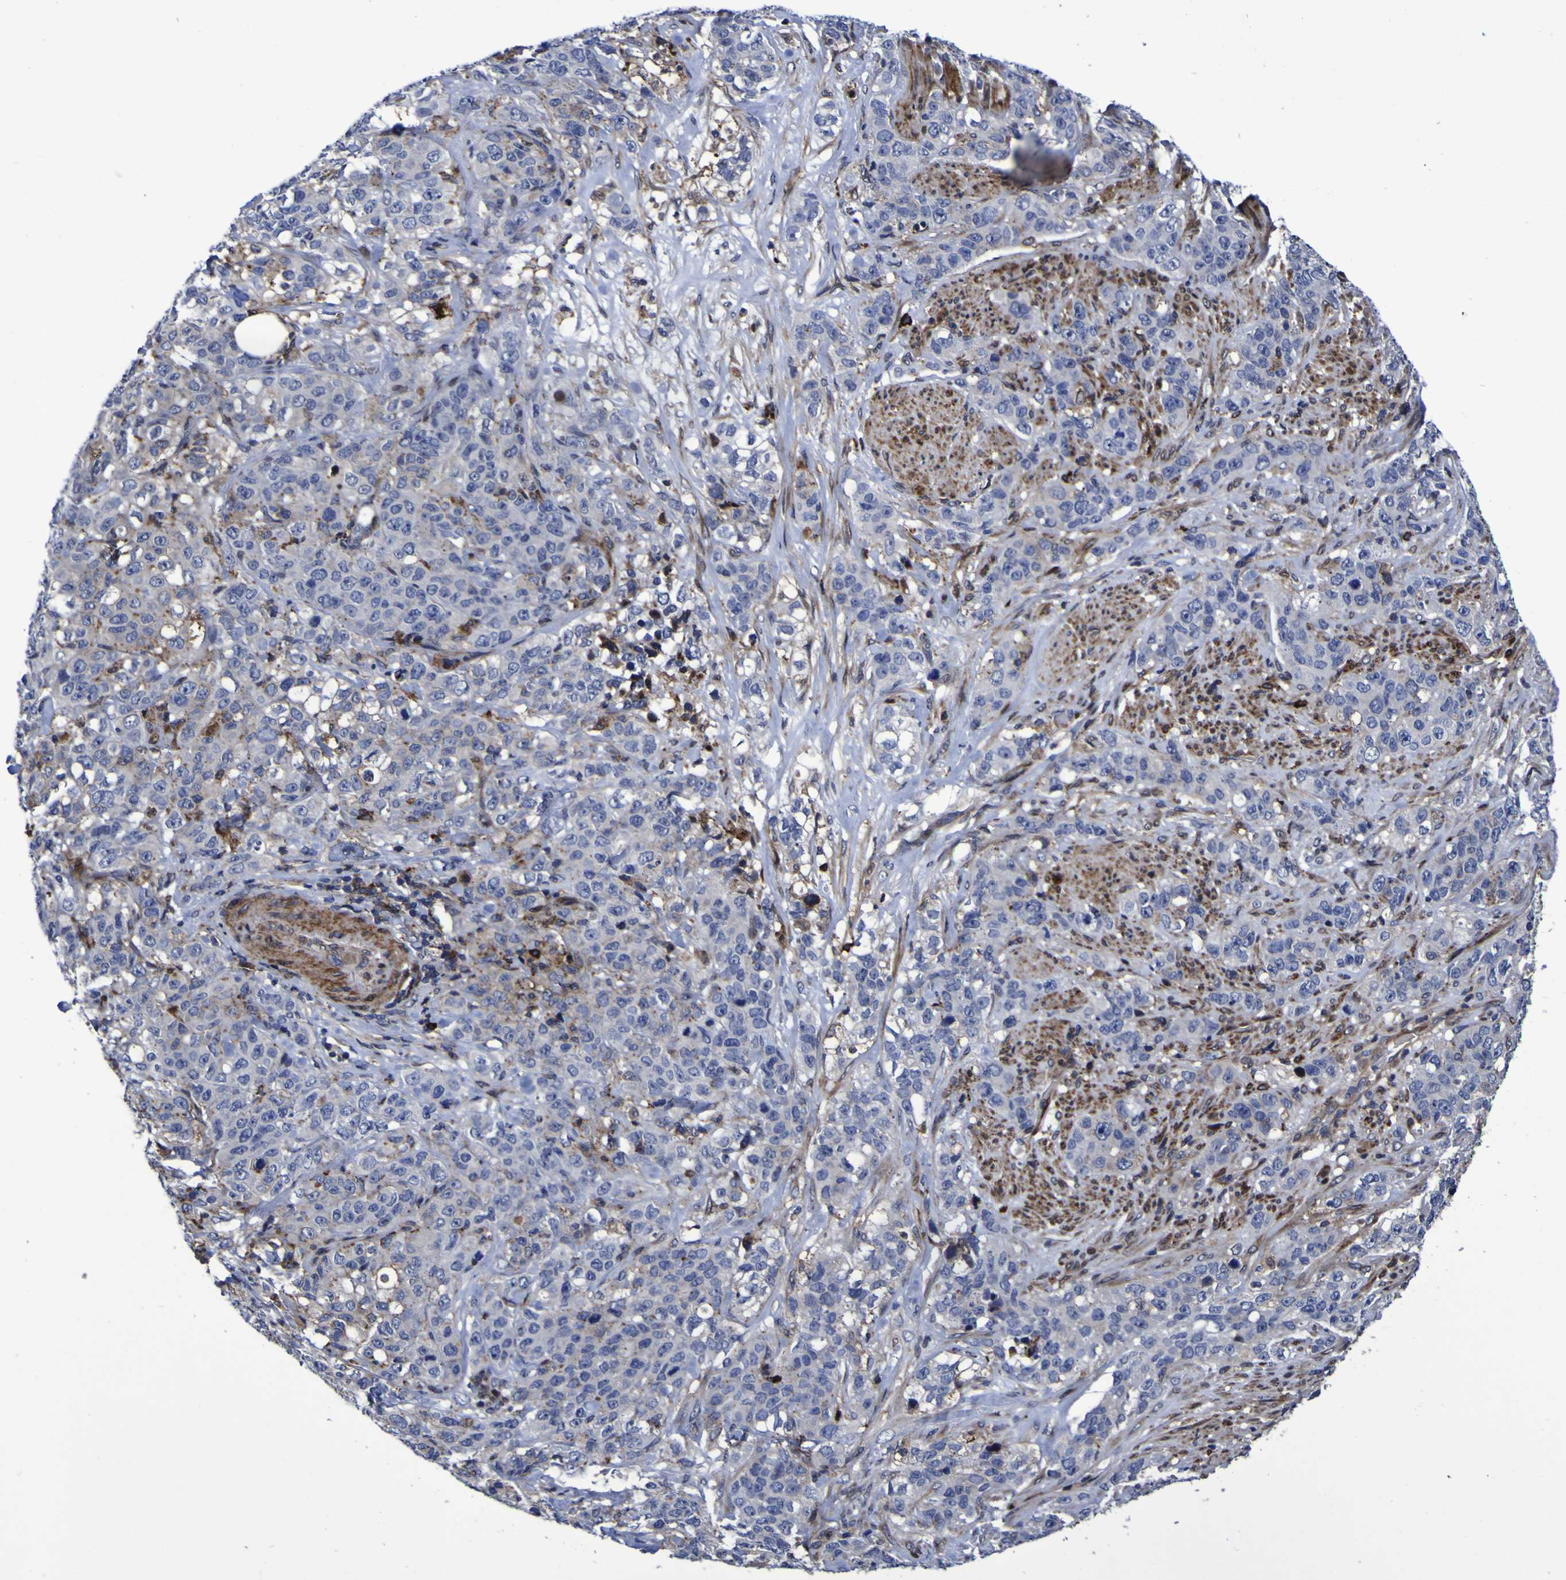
{"staining": {"intensity": "negative", "quantity": "none", "location": "none"}, "tissue": "stomach cancer", "cell_type": "Tumor cells", "image_type": "cancer", "snomed": [{"axis": "morphology", "description": "Adenocarcinoma, NOS"}, {"axis": "topography", "description": "Stomach"}], "caption": "A high-resolution histopathology image shows immunohistochemistry staining of stomach cancer, which shows no significant positivity in tumor cells.", "gene": "MGLL", "patient": {"sex": "male", "age": 48}}